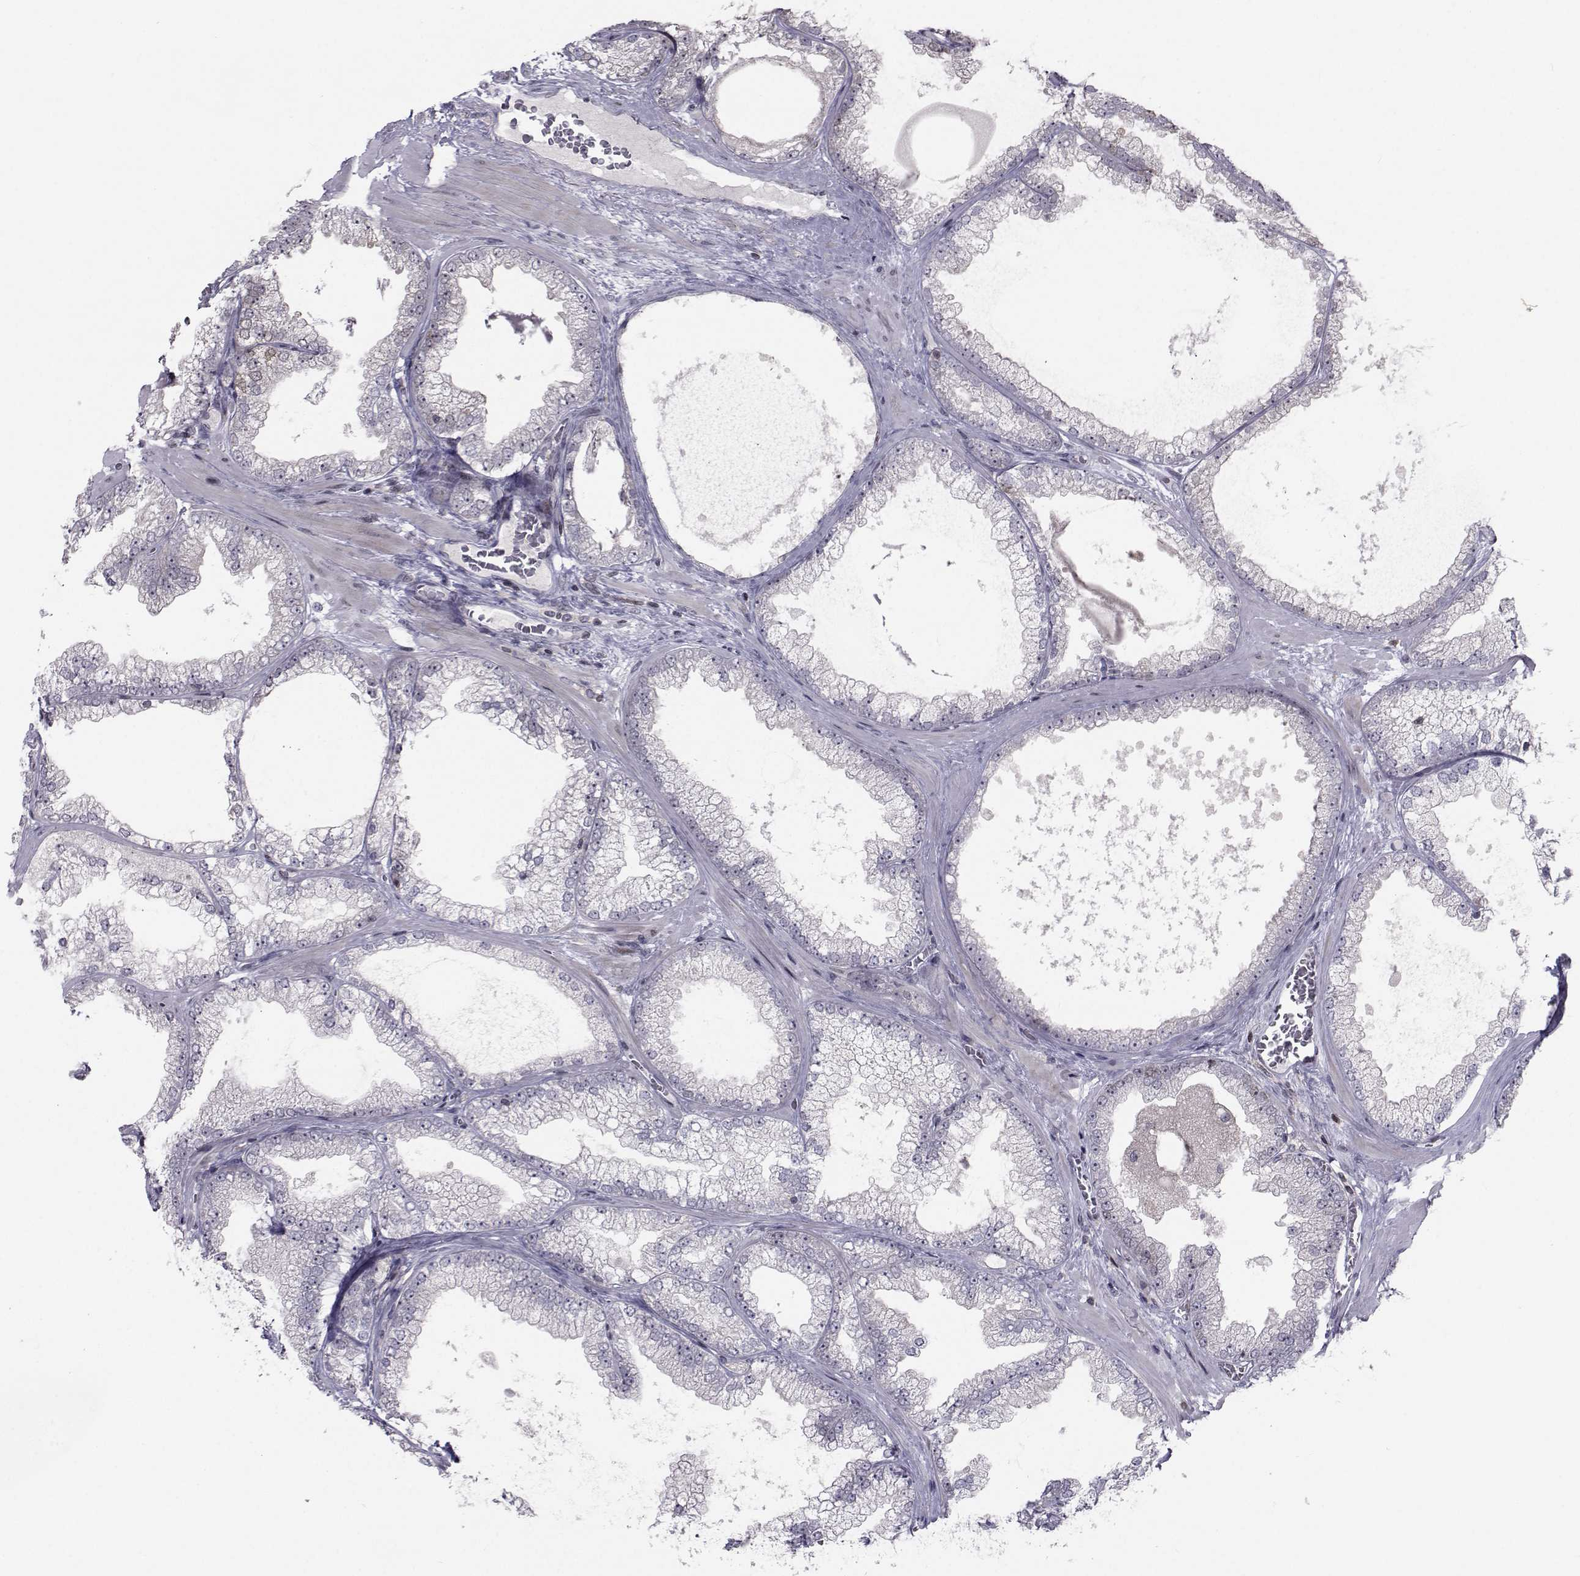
{"staining": {"intensity": "negative", "quantity": "none", "location": "none"}, "tissue": "prostate cancer", "cell_type": "Tumor cells", "image_type": "cancer", "snomed": [{"axis": "morphology", "description": "Adenocarcinoma, Low grade"}, {"axis": "topography", "description": "Prostate"}], "caption": "There is no significant expression in tumor cells of low-grade adenocarcinoma (prostate). Nuclei are stained in blue.", "gene": "PCP4L1", "patient": {"sex": "male", "age": 57}}